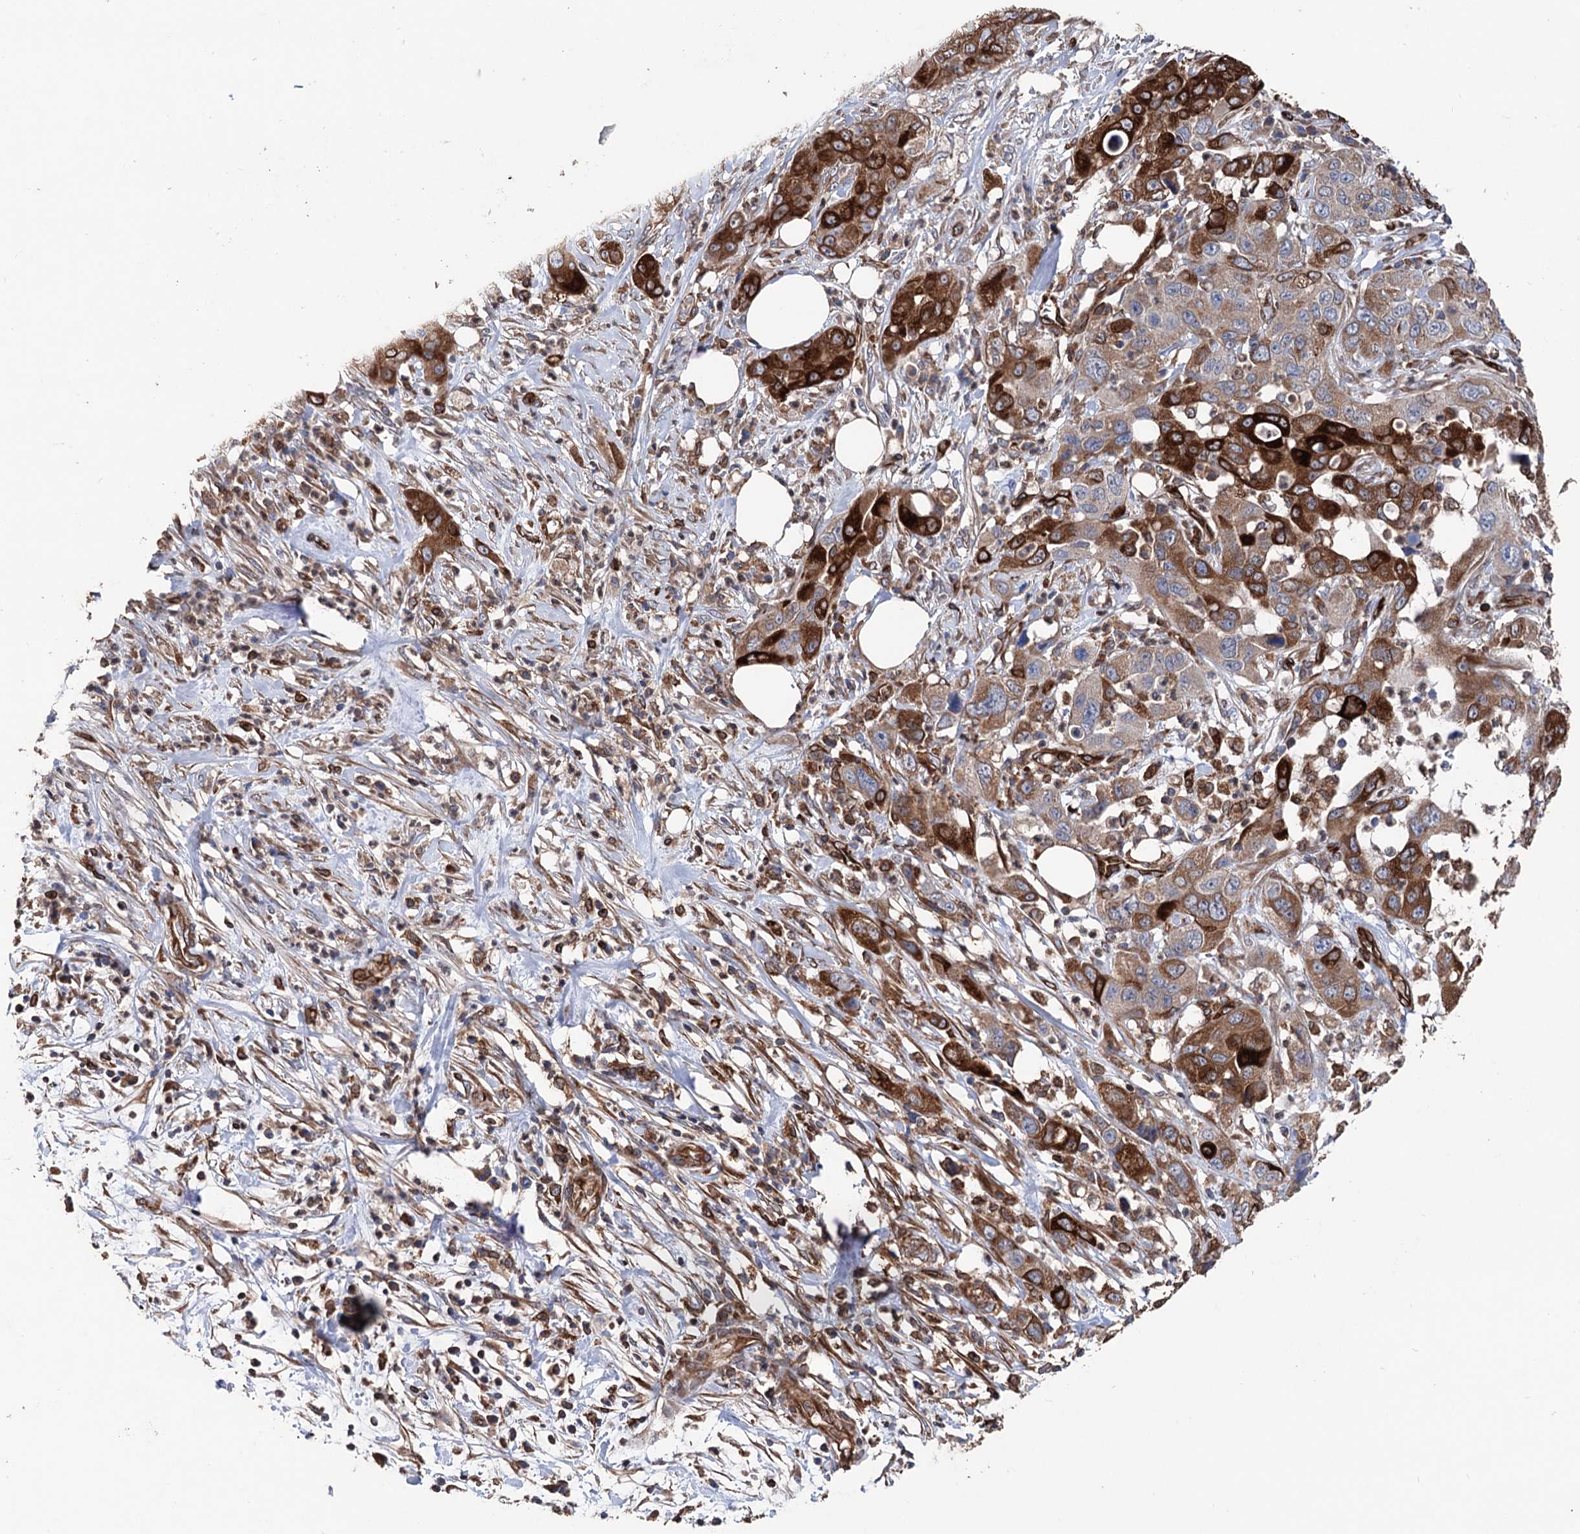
{"staining": {"intensity": "strong", "quantity": "25%-75%", "location": "cytoplasmic/membranous"}, "tissue": "pancreatic cancer", "cell_type": "Tumor cells", "image_type": "cancer", "snomed": [{"axis": "morphology", "description": "Adenocarcinoma, NOS"}, {"axis": "topography", "description": "Pancreas"}], "caption": "A high-resolution histopathology image shows IHC staining of pancreatic cancer (adenocarcinoma), which exhibits strong cytoplasmic/membranous positivity in about 25%-75% of tumor cells.", "gene": "STING1", "patient": {"sex": "female", "age": 78}}